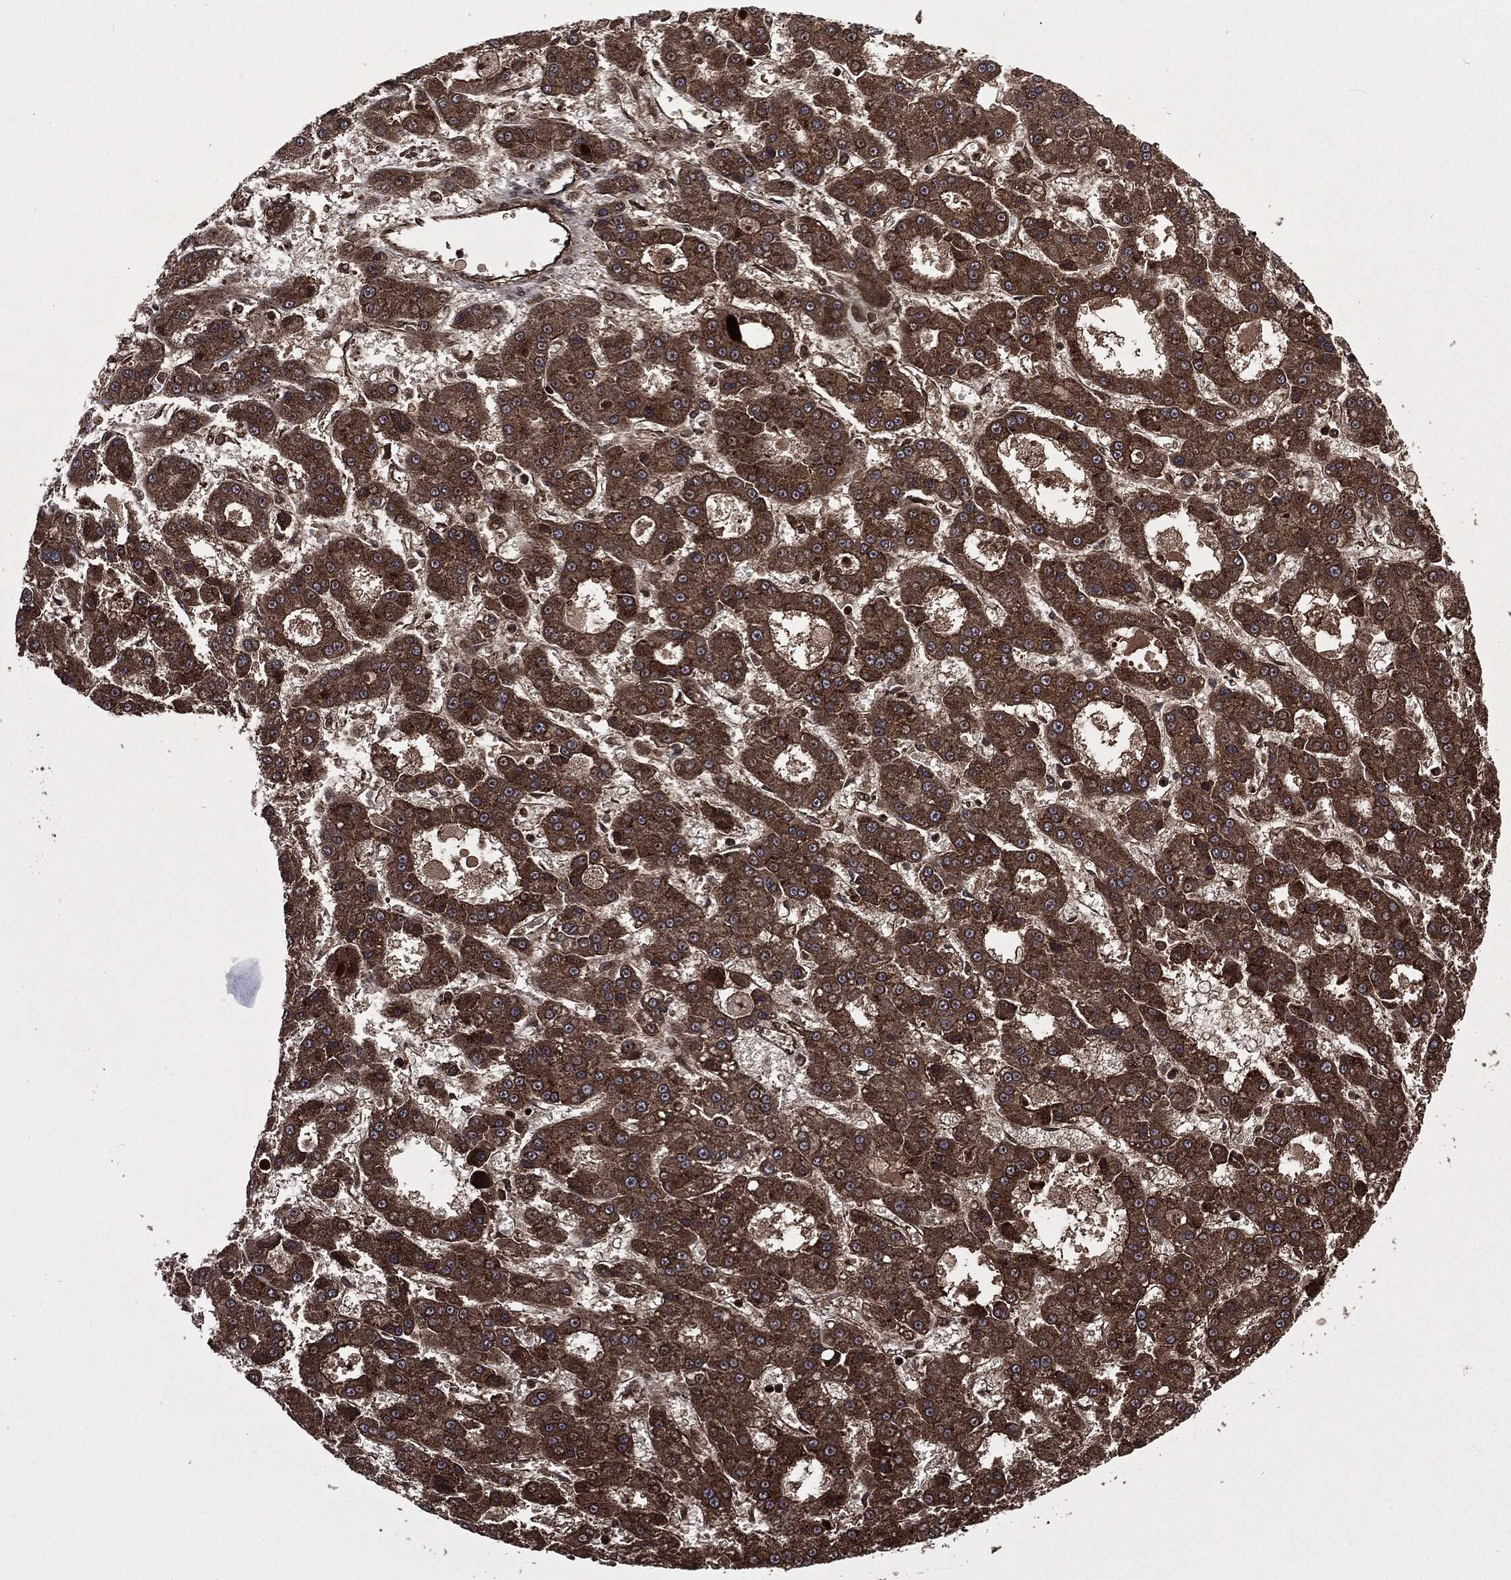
{"staining": {"intensity": "strong", "quantity": ">75%", "location": "cytoplasmic/membranous"}, "tissue": "liver cancer", "cell_type": "Tumor cells", "image_type": "cancer", "snomed": [{"axis": "morphology", "description": "Carcinoma, Hepatocellular, NOS"}, {"axis": "topography", "description": "Liver"}], "caption": "Strong cytoplasmic/membranous expression for a protein is present in approximately >75% of tumor cells of liver cancer (hepatocellular carcinoma) using IHC.", "gene": "CARD6", "patient": {"sex": "male", "age": 70}}